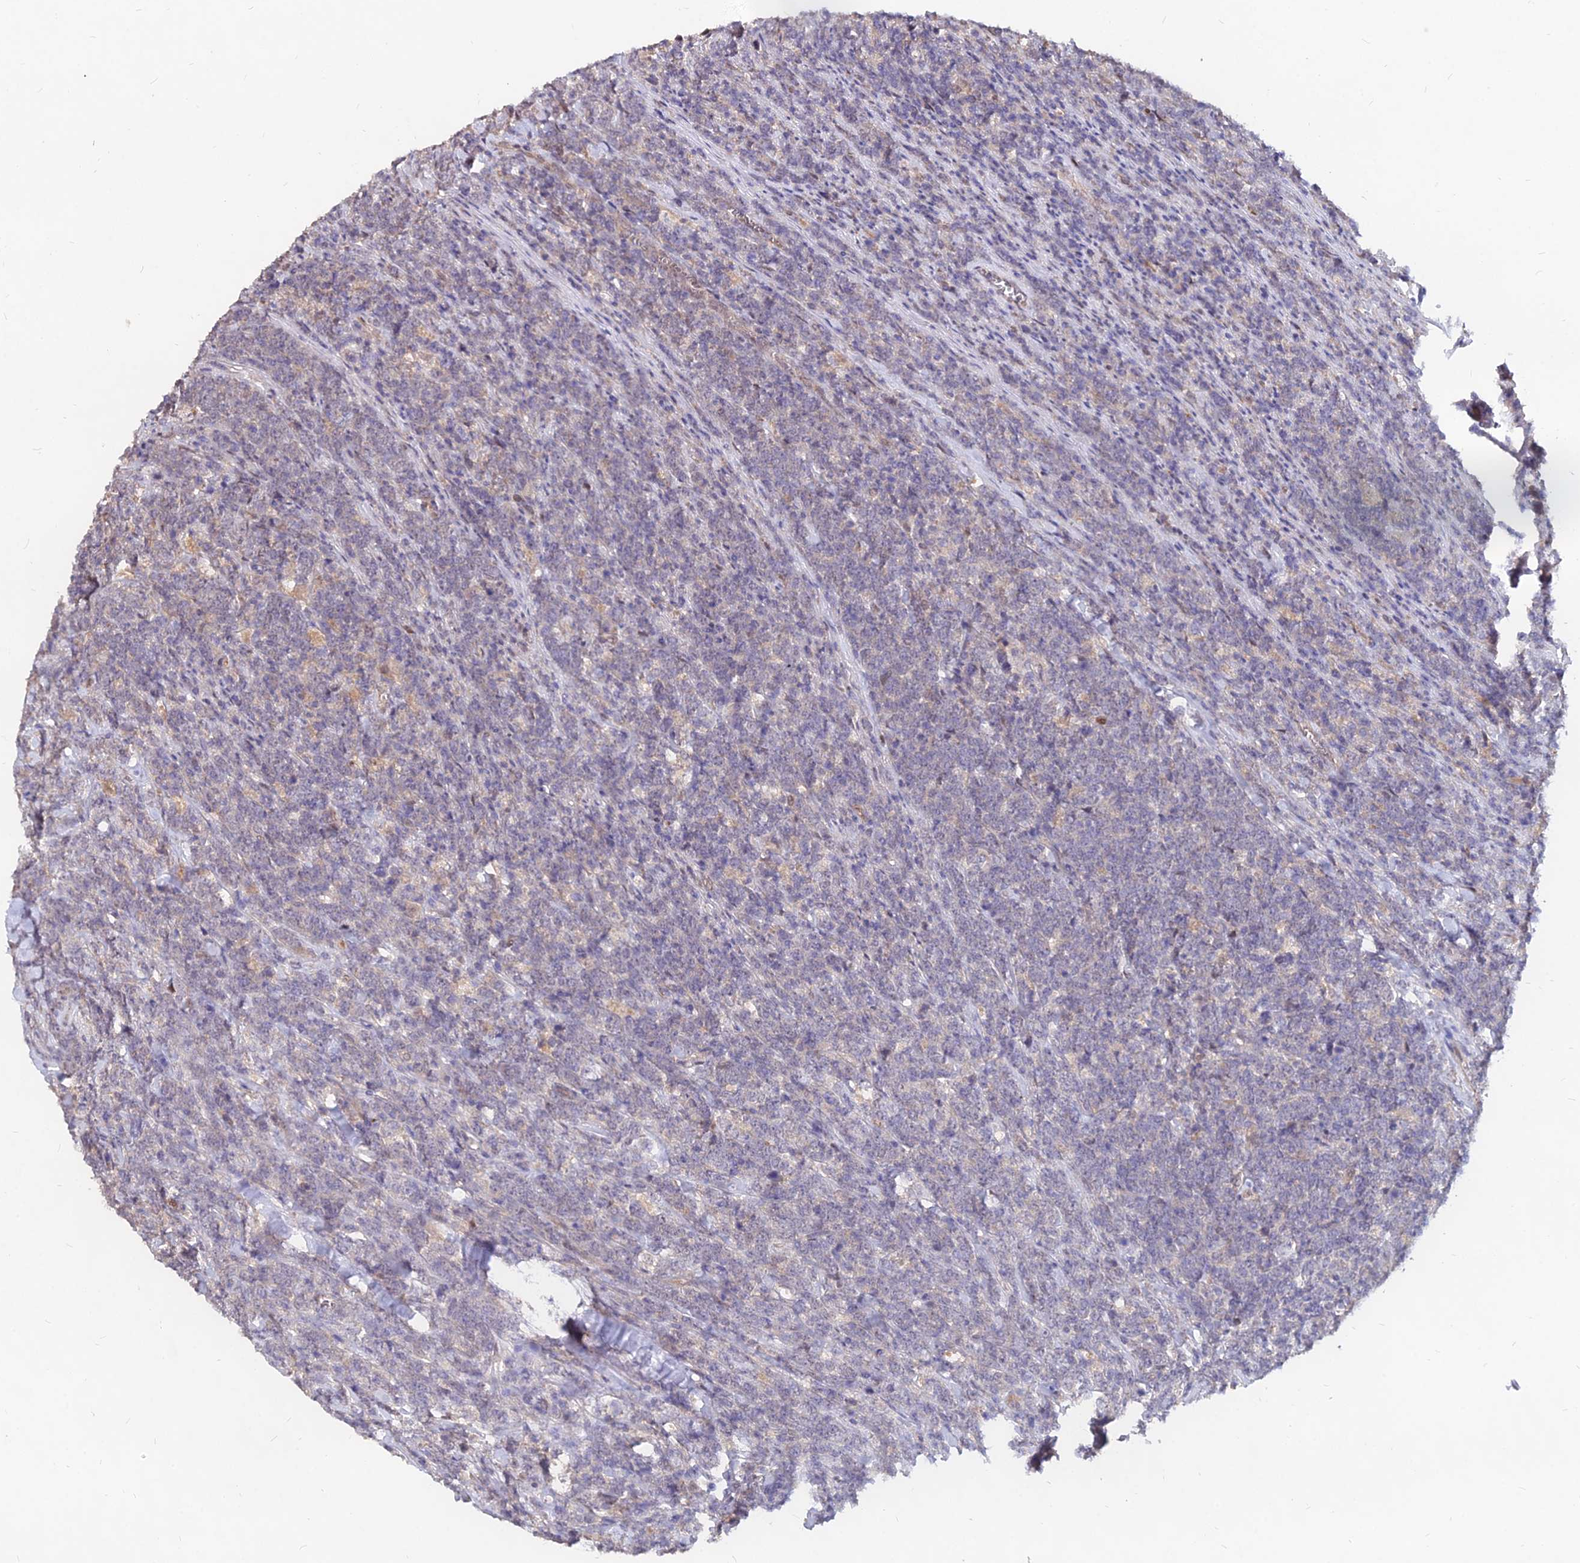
{"staining": {"intensity": "negative", "quantity": "none", "location": "none"}, "tissue": "lymphoma", "cell_type": "Tumor cells", "image_type": "cancer", "snomed": [{"axis": "morphology", "description": "Malignant lymphoma, non-Hodgkin's type, High grade"}, {"axis": "topography", "description": "Small intestine"}], "caption": "High-grade malignant lymphoma, non-Hodgkin's type stained for a protein using IHC exhibits no staining tumor cells.", "gene": "C11orf68", "patient": {"sex": "male", "age": 8}}